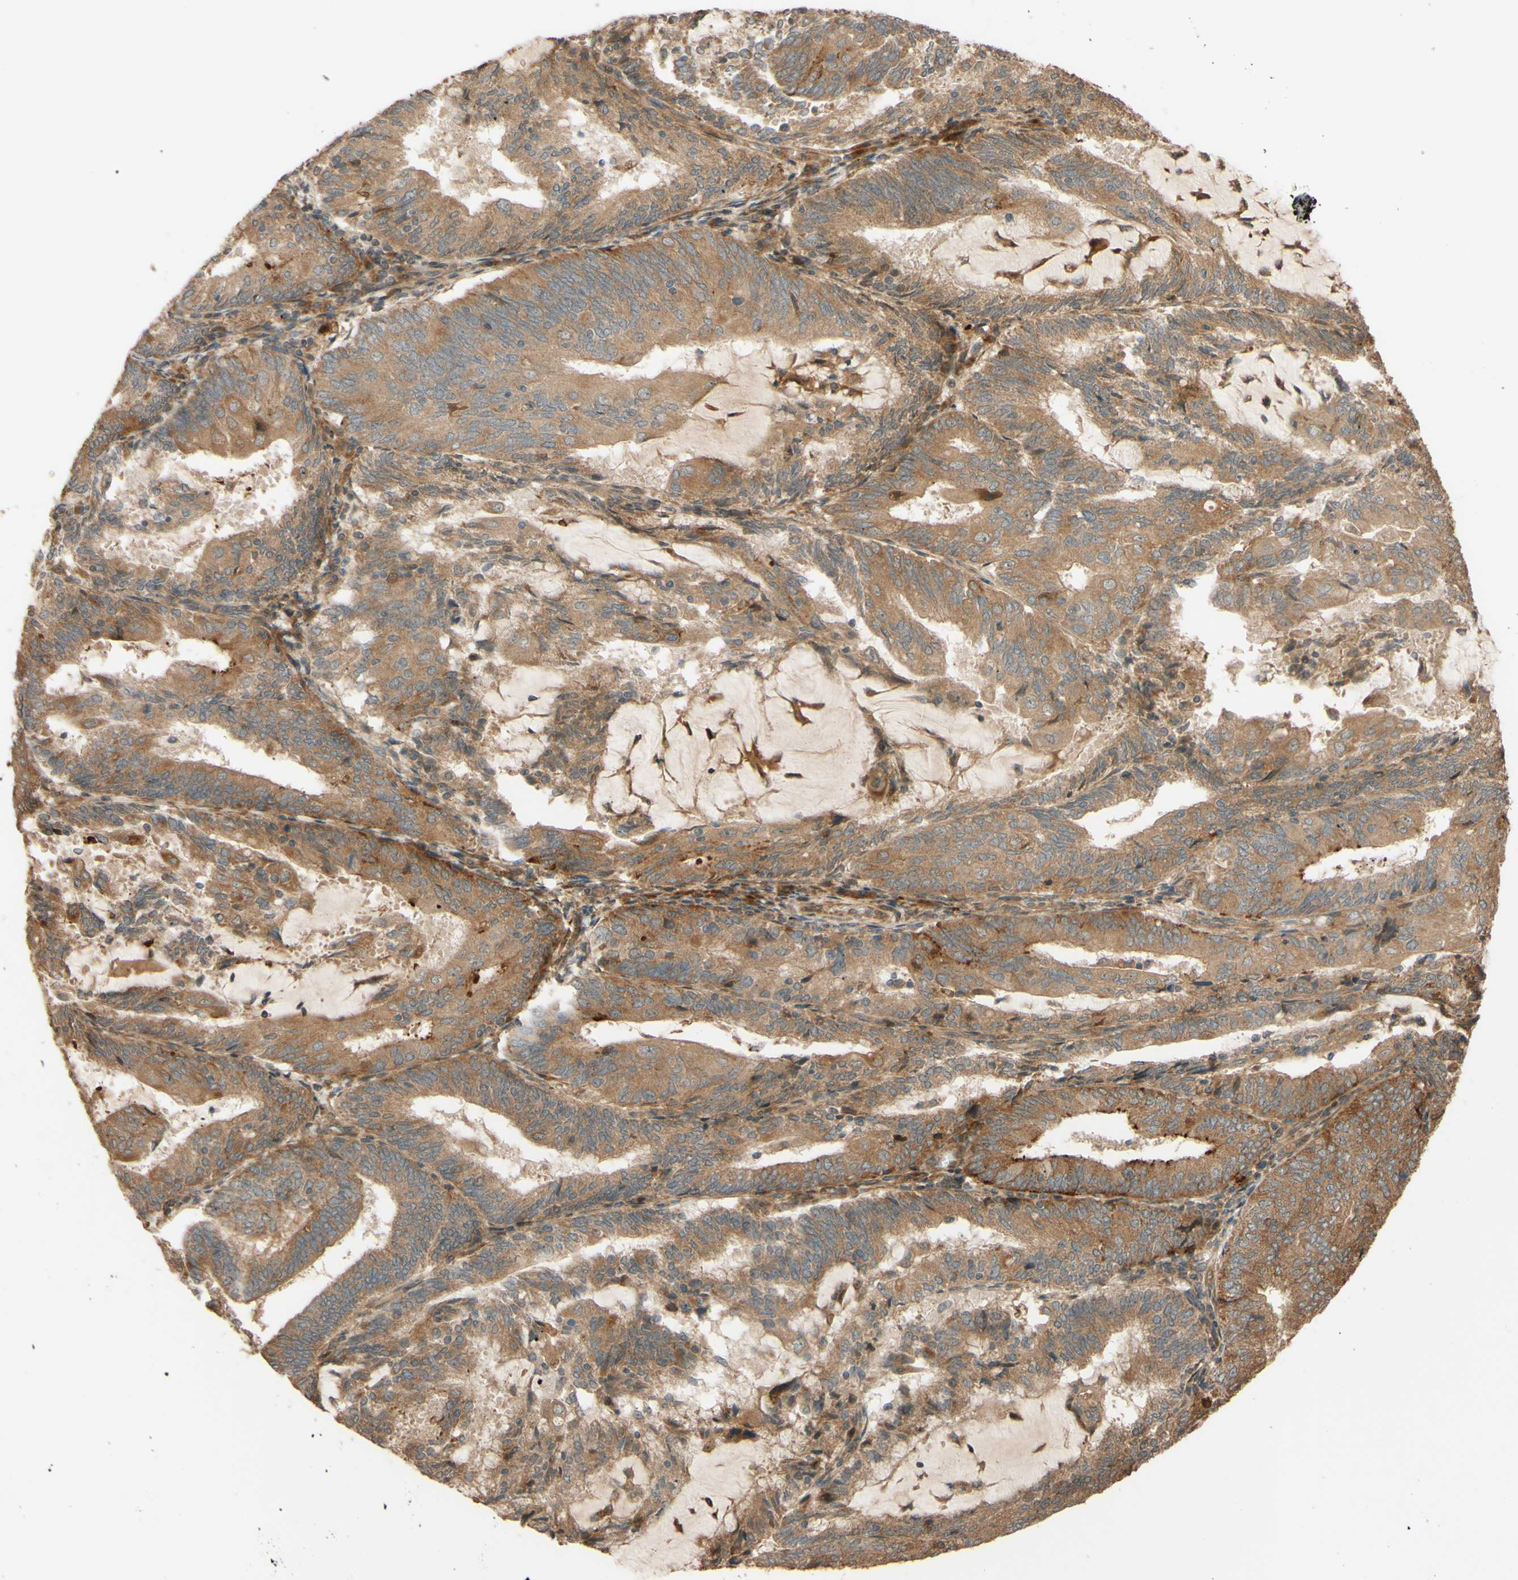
{"staining": {"intensity": "moderate", "quantity": ">75%", "location": "cytoplasmic/membranous"}, "tissue": "endometrial cancer", "cell_type": "Tumor cells", "image_type": "cancer", "snomed": [{"axis": "morphology", "description": "Adenocarcinoma, NOS"}, {"axis": "topography", "description": "Endometrium"}], "caption": "This photomicrograph reveals endometrial cancer (adenocarcinoma) stained with IHC to label a protein in brown. The cytoplasmic/membranous of tumor cells show moderate positivity for the protein. Nuclei are counter-stained blue.", "gene": "RNF19A", "patient": {"sex": "female", "age": 81}}